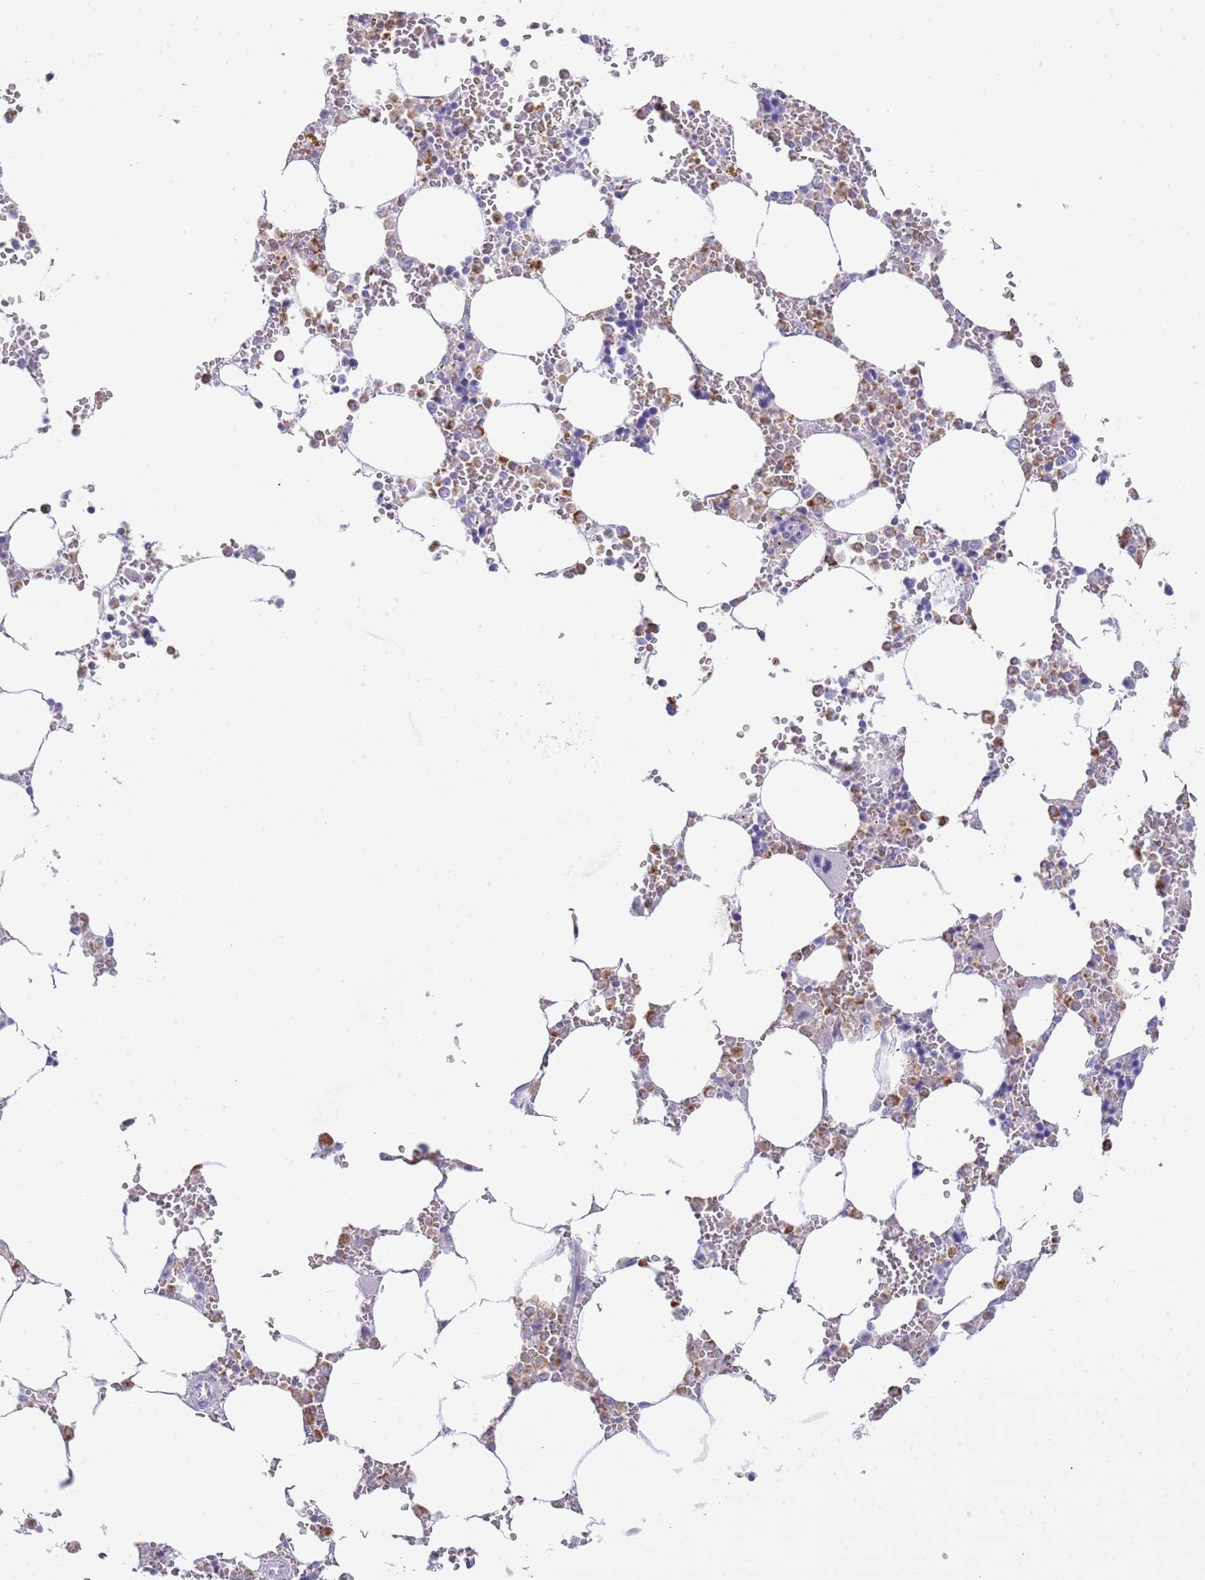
{"staining": {"intensity": "moderate", "quantity": "25%-75%", "location": "cytoplasmic/membranous"}, "tissue": "bone marrow", "cell_type": "Hematopoietic cells", "image_type": "normal", "snomed": [{"axis": "morphology", "description": "Normal tissue, NOS"}, {"axis": "topography", "description": "Bone marrow"}], "caption": "High-magnification brightfield microscopy of benign bone marrow stained with DAB (3,3'-diaminobenzidine) (brown) and counterstained with hematoxylin (blue). hematopoietic cells exhibit moderate cytoplasmic/membranous staining is present in approximately25%-75% of cells.", "gene": "OR2Z1", "patient": {"sex": "male", "age": 64}}